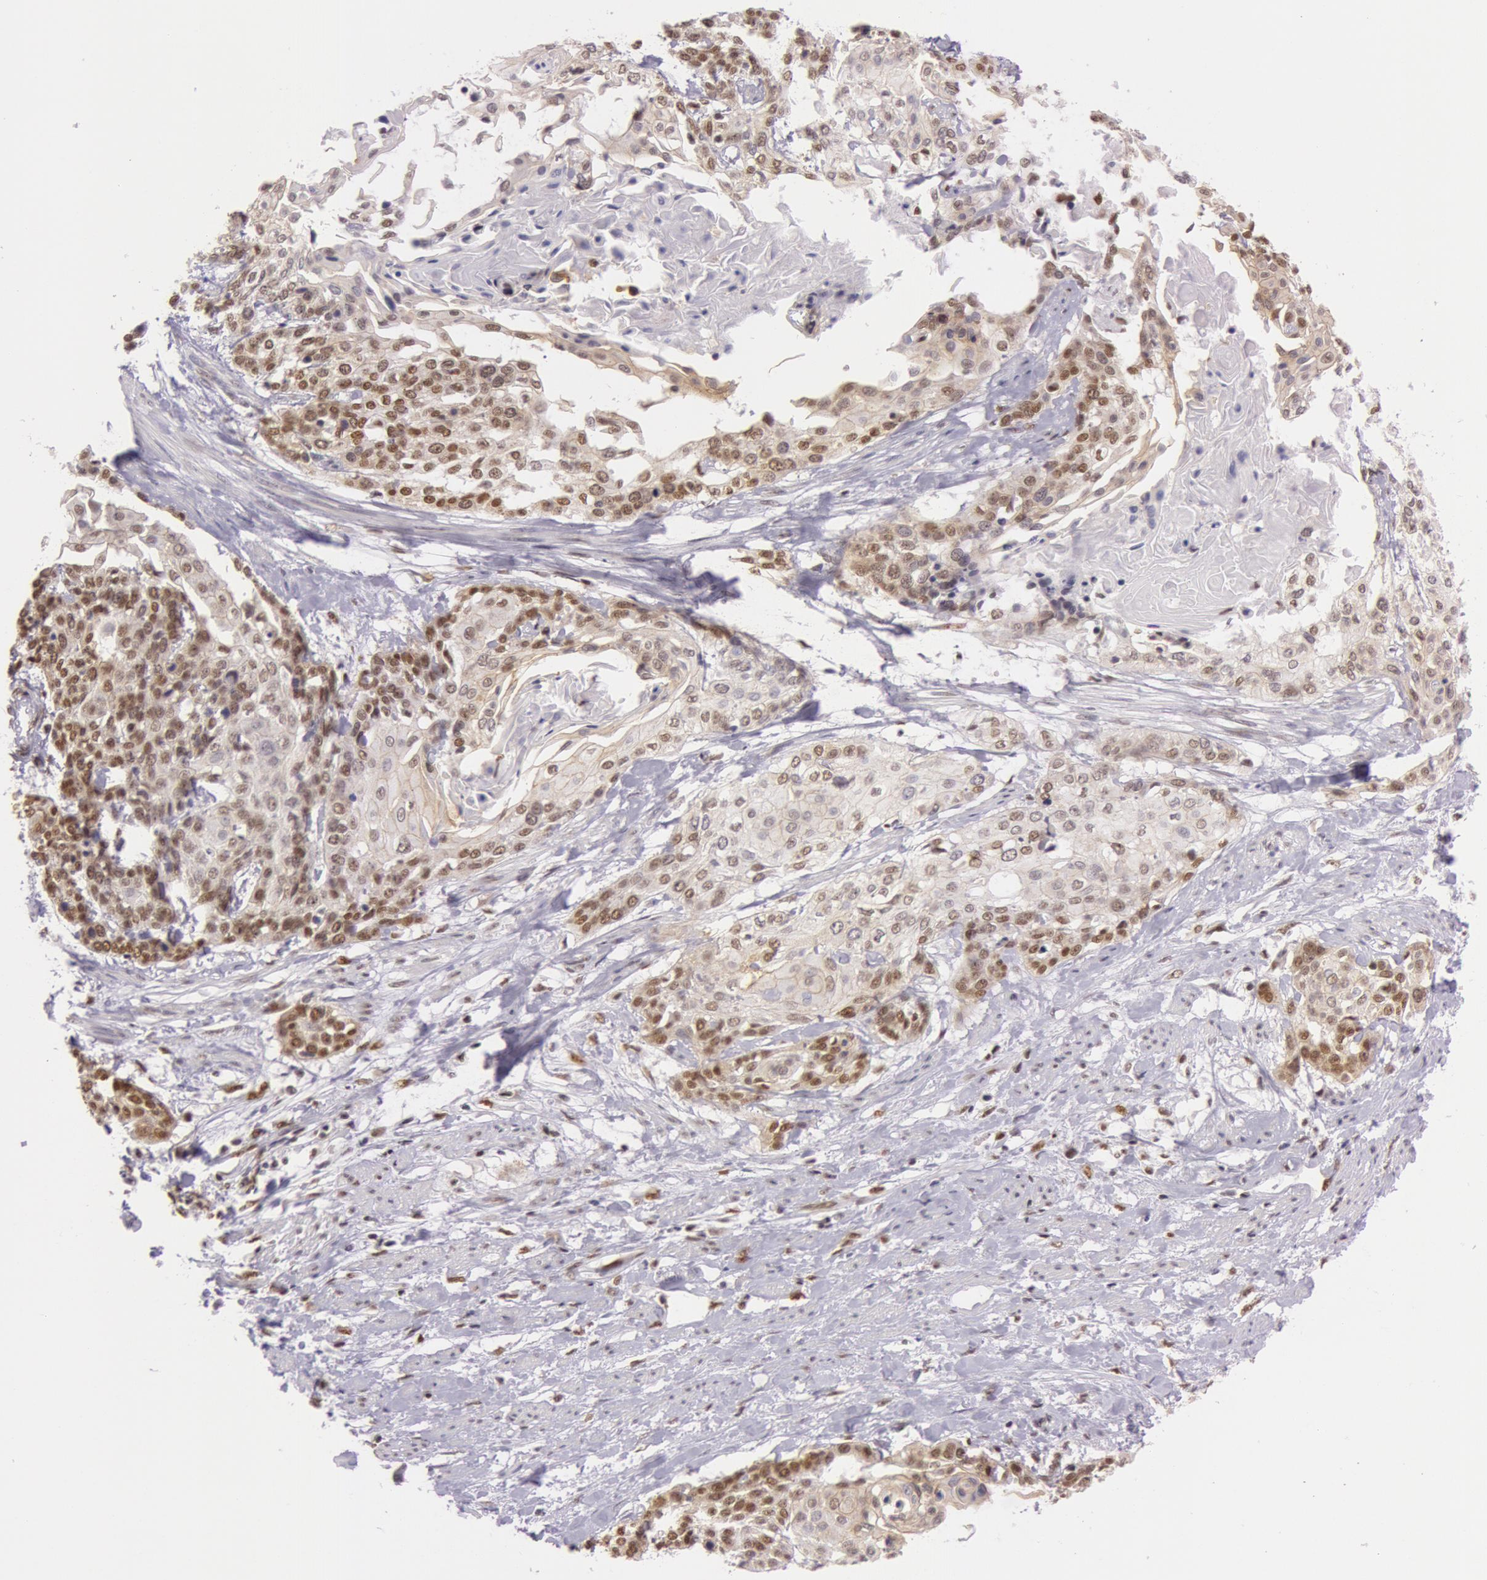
{"staining": {"intensity": "moderate", "quantity": "25%-75%", "location": "nuclear"}, "tissue": "cervical cancer", "cell_type": "Tumor cells", "image_type": "cancer", "snomed": [{"axis": "morphology", "description": "Squamous cell carcinoma, NOS"}, {"axis": "topography", "description": "Cervix"}], "caption": "Protein positivity by immunohistochemistry (IHC) displays moderate nuclear staining in about 25%-75% of tumor cells in cervical cancer.", "gene": "NBN", "patient": {"sex": "female", "age": 57}}